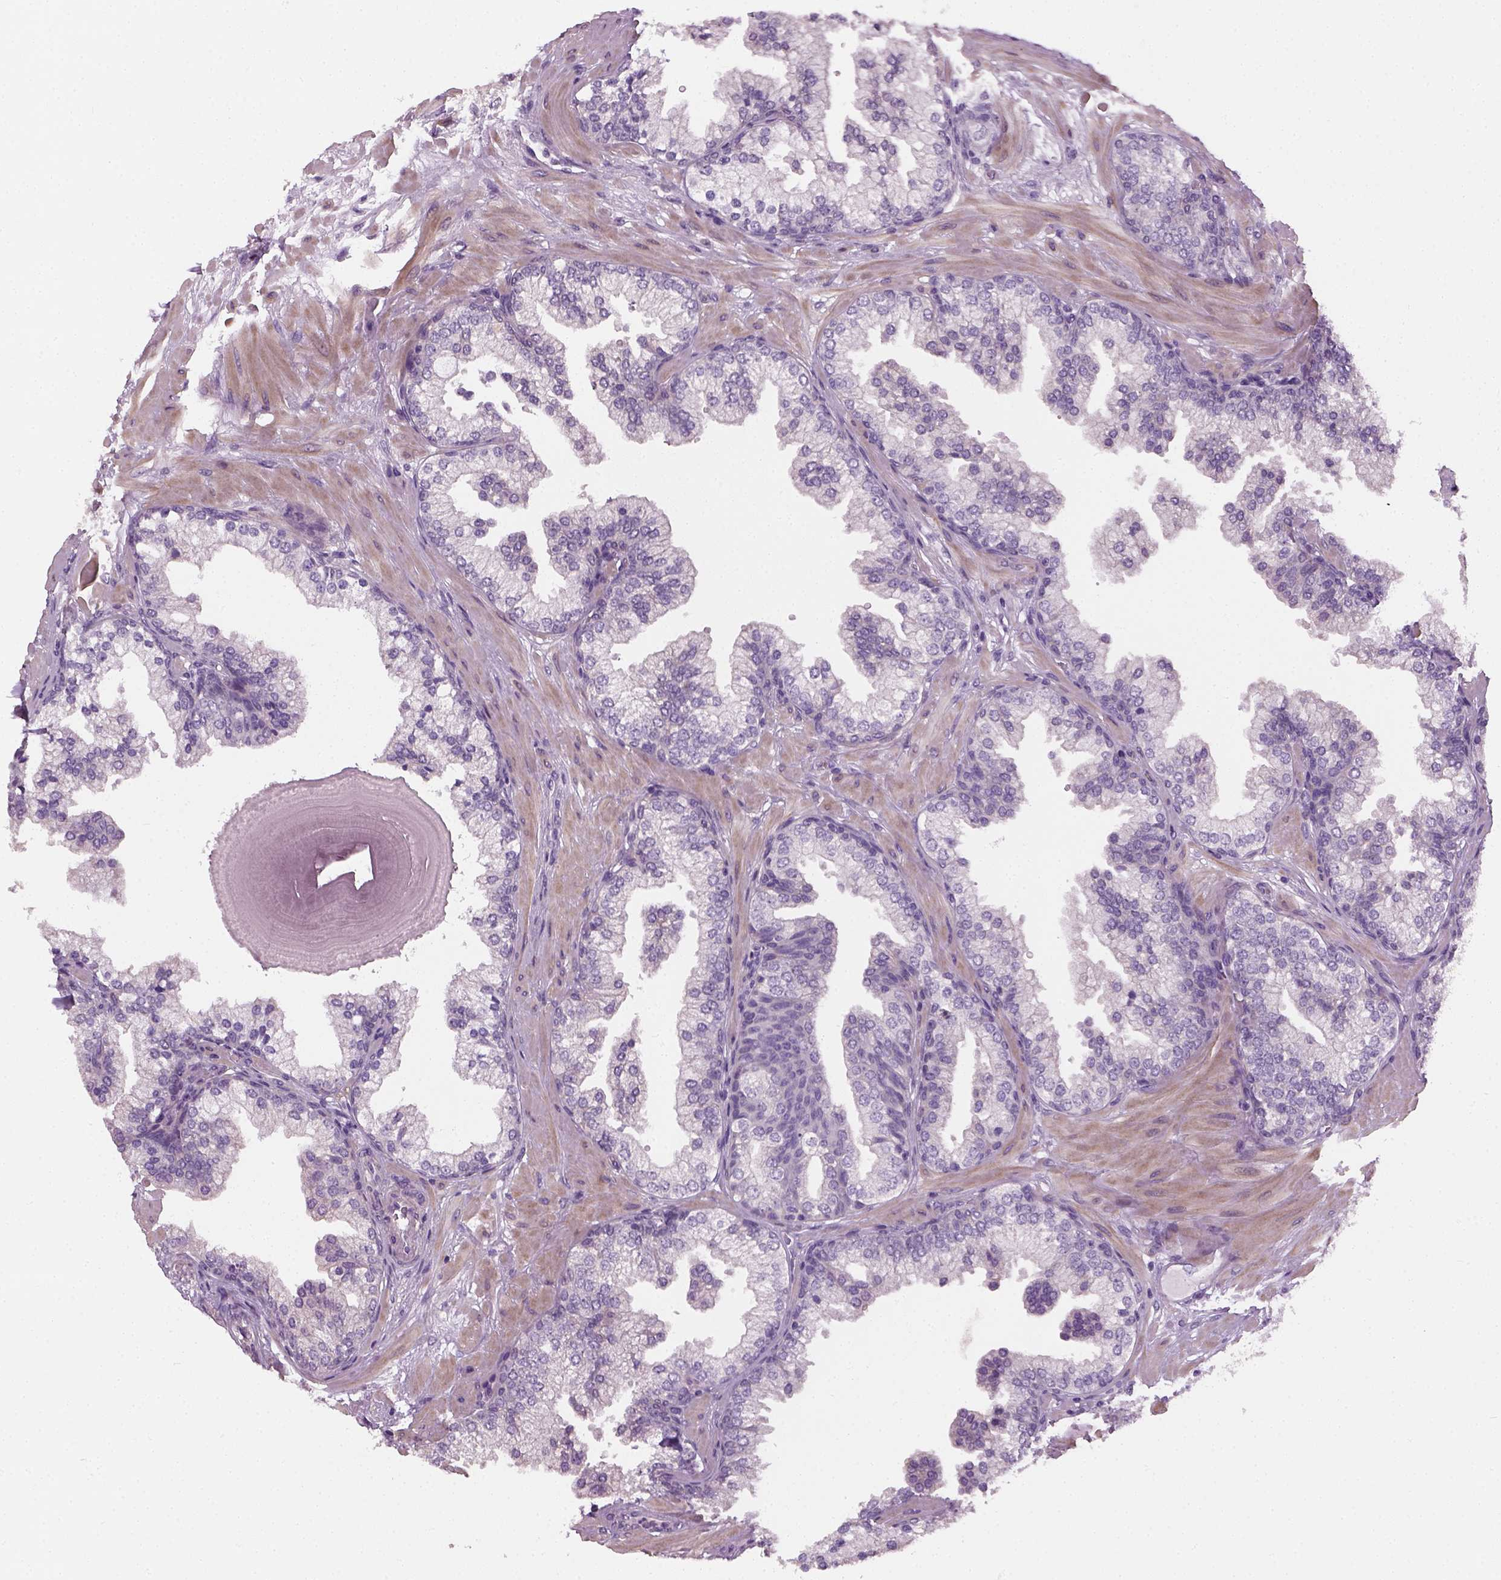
{"staining": {"intensity": "negative", "quantity": "none", "location": "none"}, "tissue": "prostate", "cell_type": "Glandular cells", "image_type": "normal", "snomed": [{"axis": "morphology", "description": "Normal tissue, NOS"}, {"axis": "topography", "description": "Prostate"}, {"axis": "topography", "description": "Peripheral nerve tissue"}], "caption": "IHC photomicrograph of normal prostate: prostate stained with DAB exhibits no significant protein expression in glandular cells. The staining was performed using DAB to visualize the protein expression in brown, while the nuclei were stained in blue with hematoxylin (Magnification: 20x).", "gene": "ELOVL3", "patient": {"sex": "male", "age": 61}}